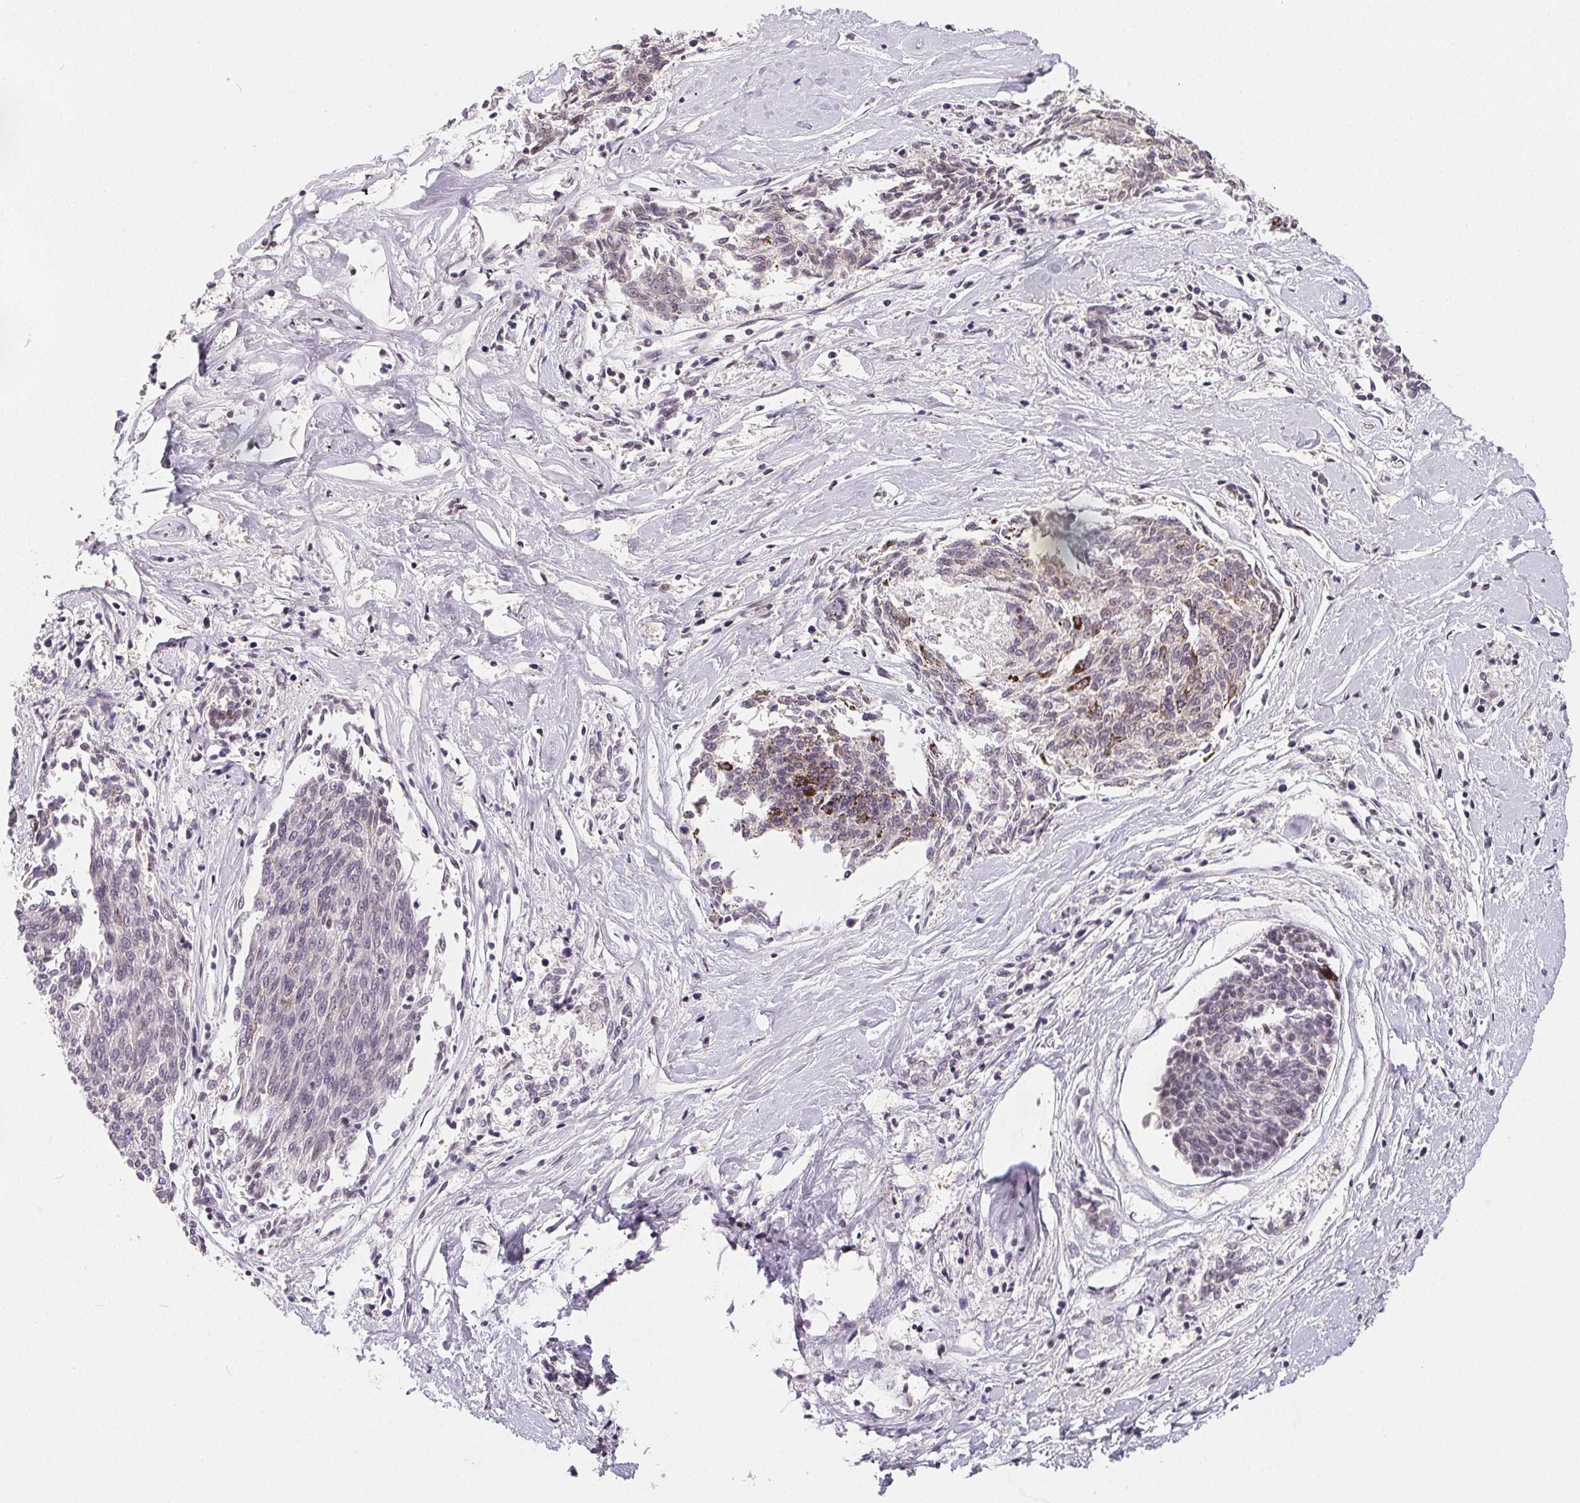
{"staining": {"intensity": "weak", "quantity": "25%-75%", "location": "nuclear"}, "tissue": "melanoma", "cell_type": "Tumor cells", "image_type": "cancer", "snomed": [{"axis": "morphology", "description": "Malignant melanoma, NOS"}, {"axis": "topography", "description": "Skin"}], "caption": "Immunohistochemical staining of melanoma shows low levels of weak nuclear staining in about 25%-75% of tumor cells.", "gene": "TCERG1", "patient": {"sex": "female", "age": 72}}